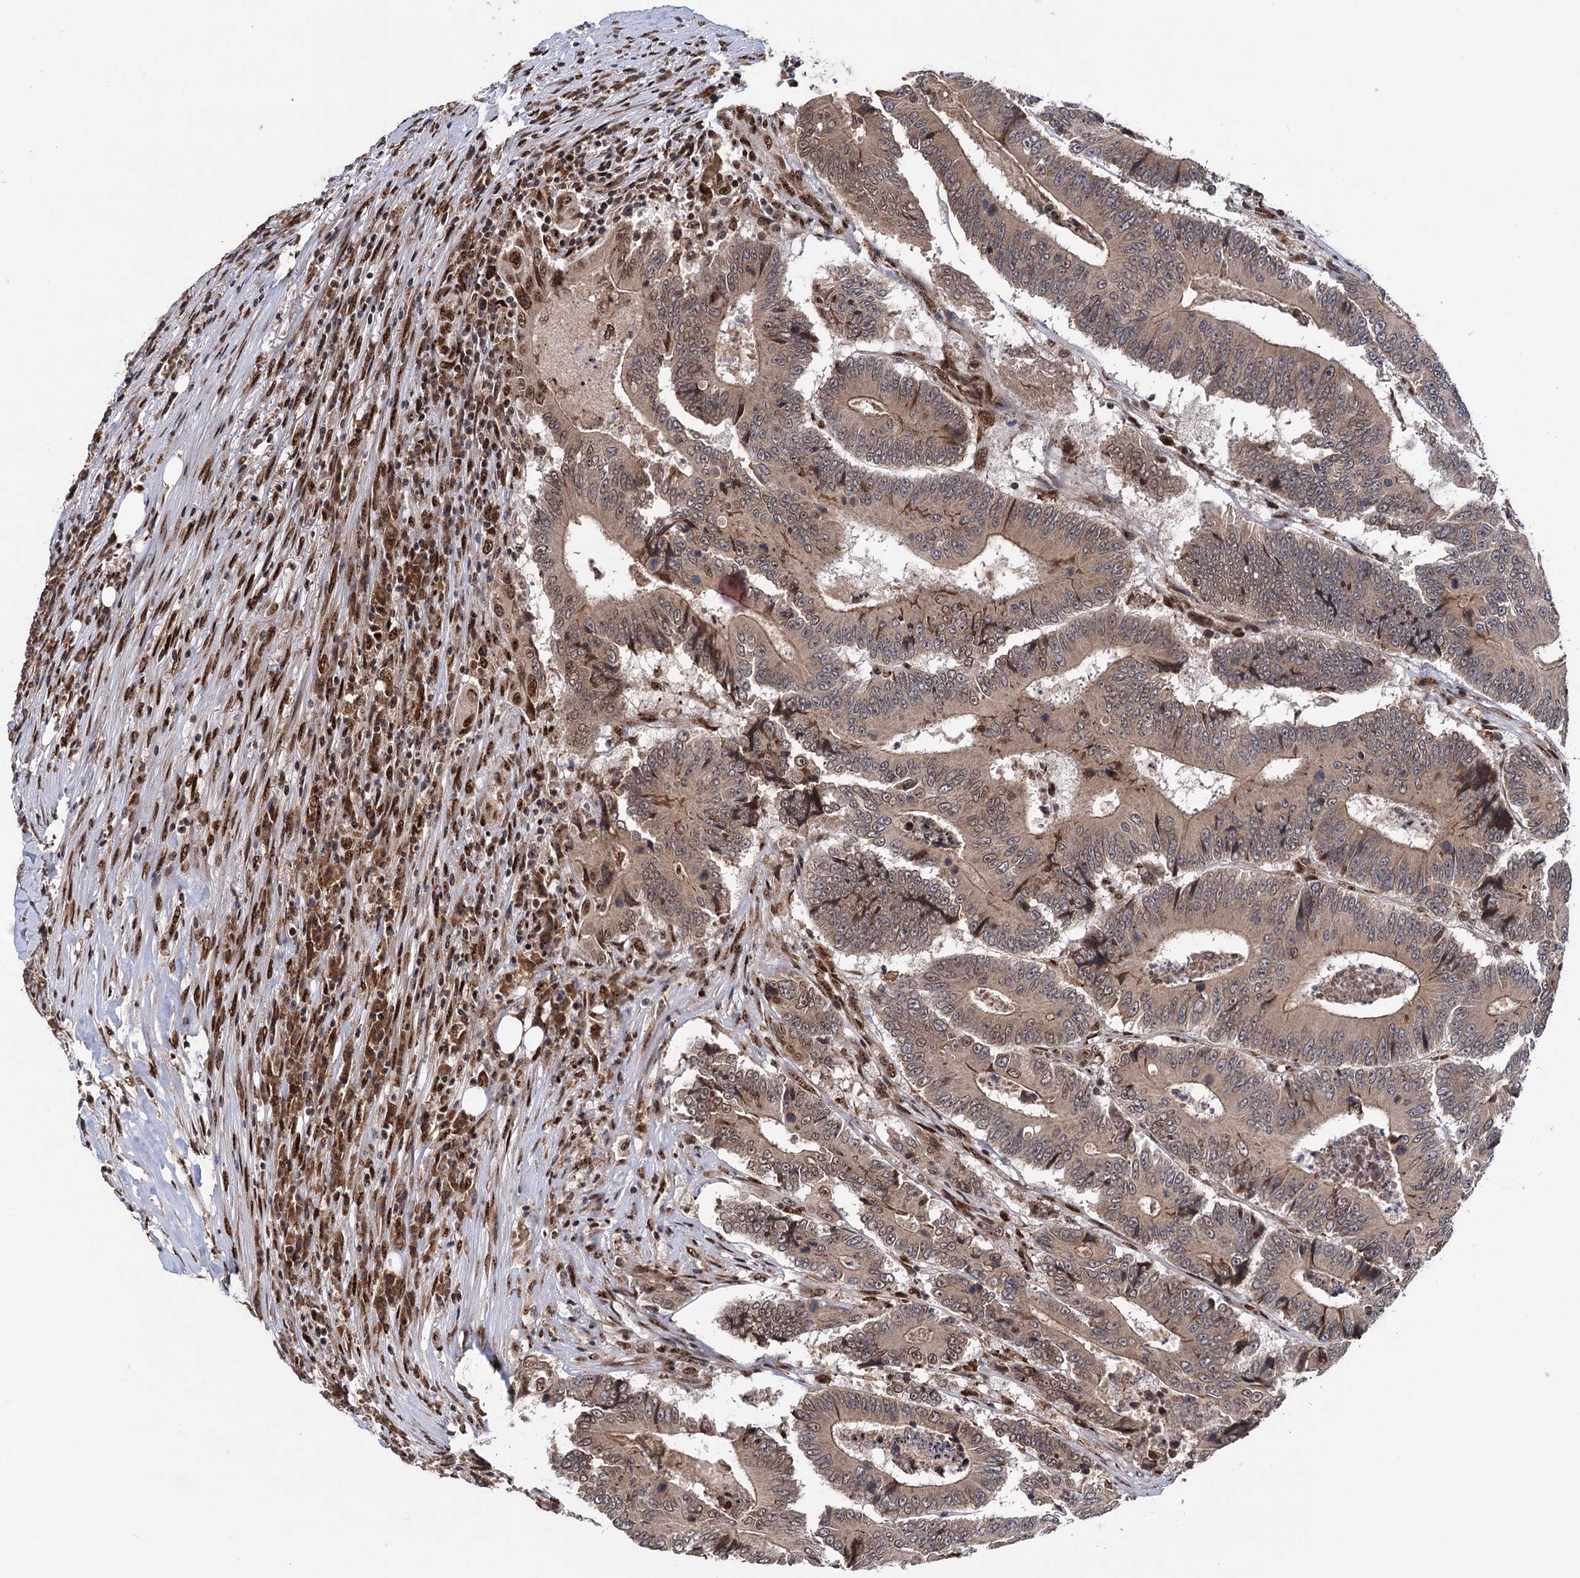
{"staining": {"intensity": "weak", "quantity": ">75%", "location": "cytoplasmic/membranous,nuclear"}, "tissue": "colorectal cancer", "cell_type": "Tumor cells", "image_type": "cancer", "snomed": [{"axis": "morphology", "description": "Adenocarcinoma, NOS"}, {"axis": "topography", "description": "Colon"}], "caption": "Human colorectal adenocarcinoma stained for a protein (brown) reveals weak cytoplasmic/membranous and nuclear positive positivity in approximately >75% of tumor cells.", "gene": "MESD", "patient": {"sex": "male", "age": 83}}